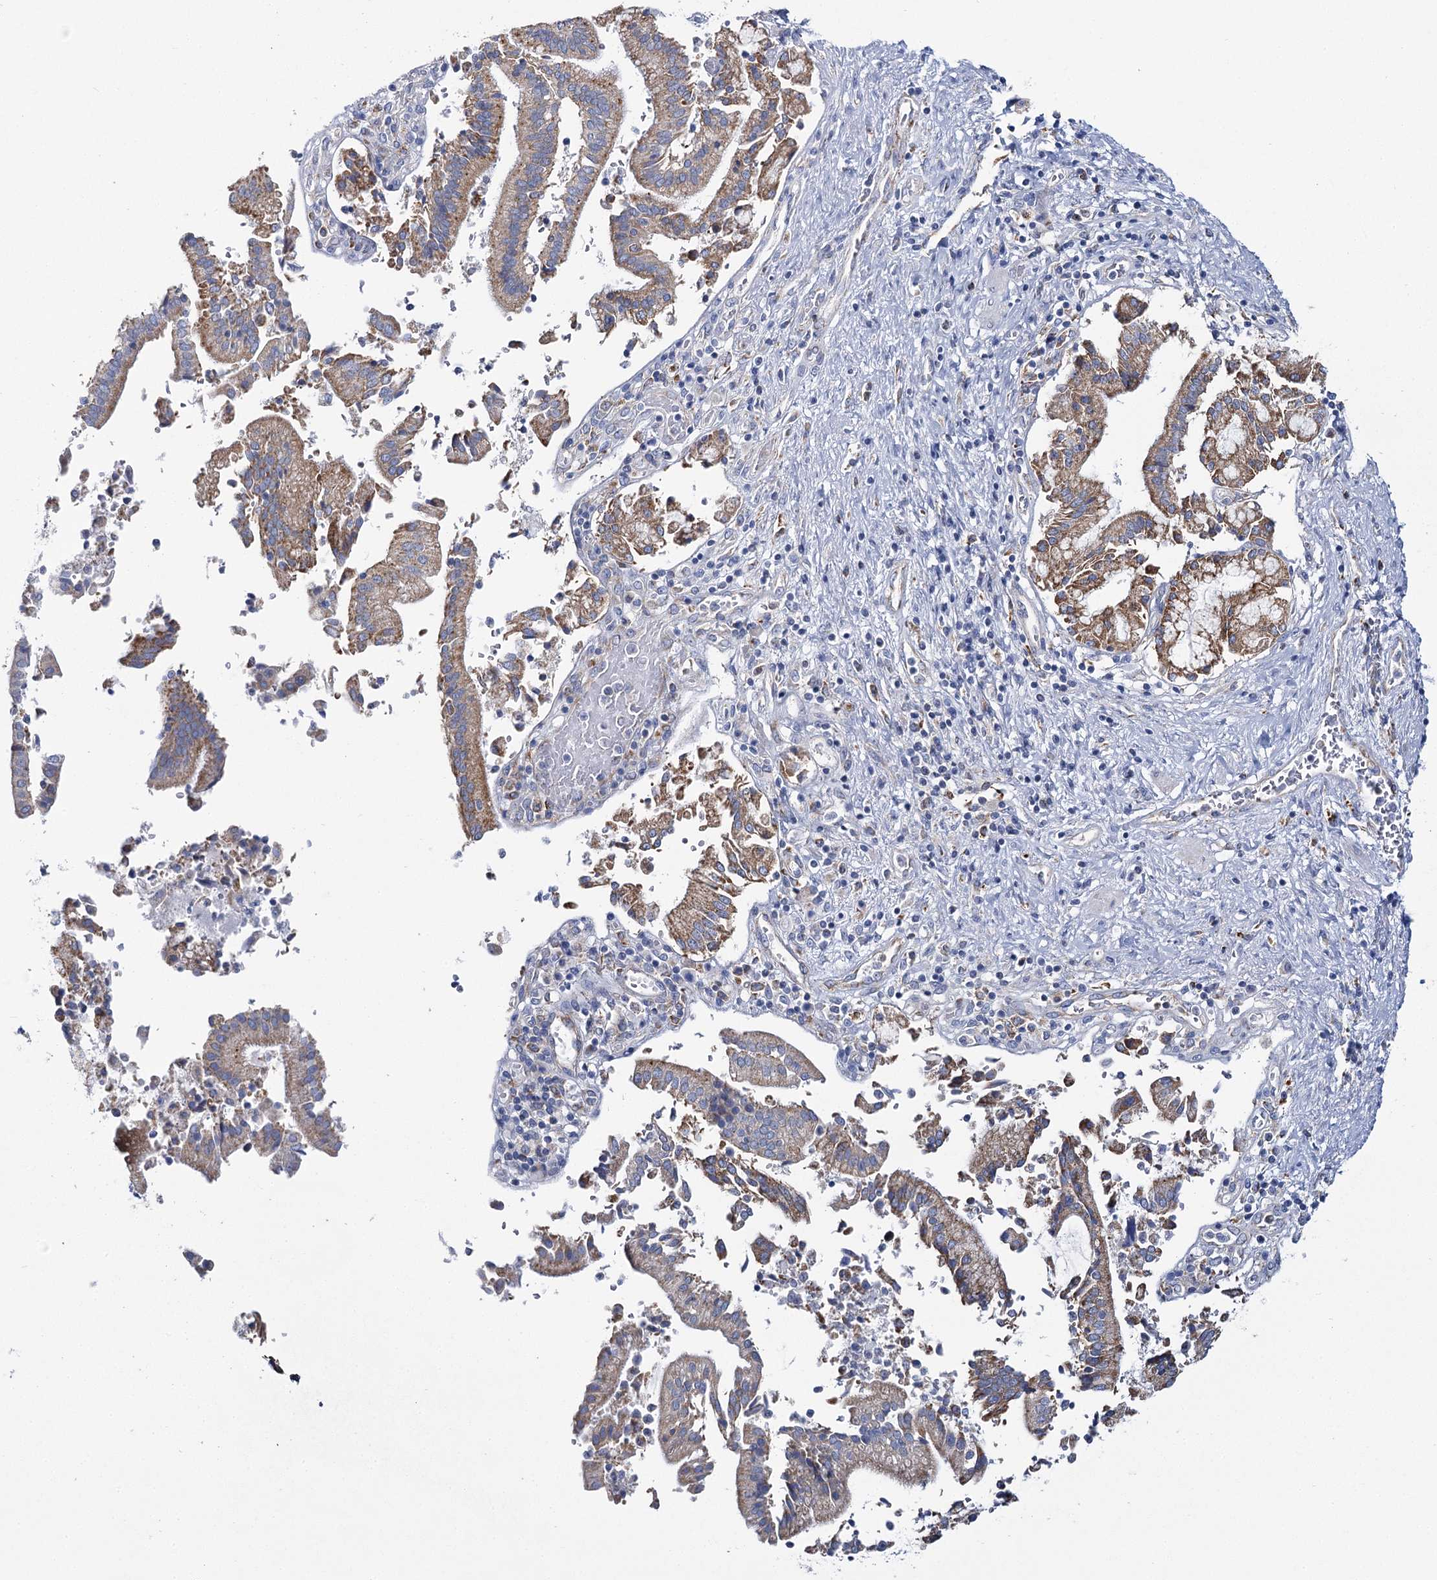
{"staining": {"intensity": "moderate", "quantity": "25%-75%", "location": "cytoplasmic/membranous"}, "tissue": "pancreatic cancer", "cell_type": "Tumor cells", "image_type": "cancer", "snomed": [{"axis": "morphology", "description": "Adenocarcinoma, NOS"}, {"axis": "topography", "description": "Pancreas"}], "caption": "An image showing moderate cytoplasmic/membranous staining in about 25%-75% of tumor cells in pancreatic cancer, as visualized by brown immunohistochemical staining.", "gene": "THUMPD3", "patient": {"sex": "male", "age": 46}}